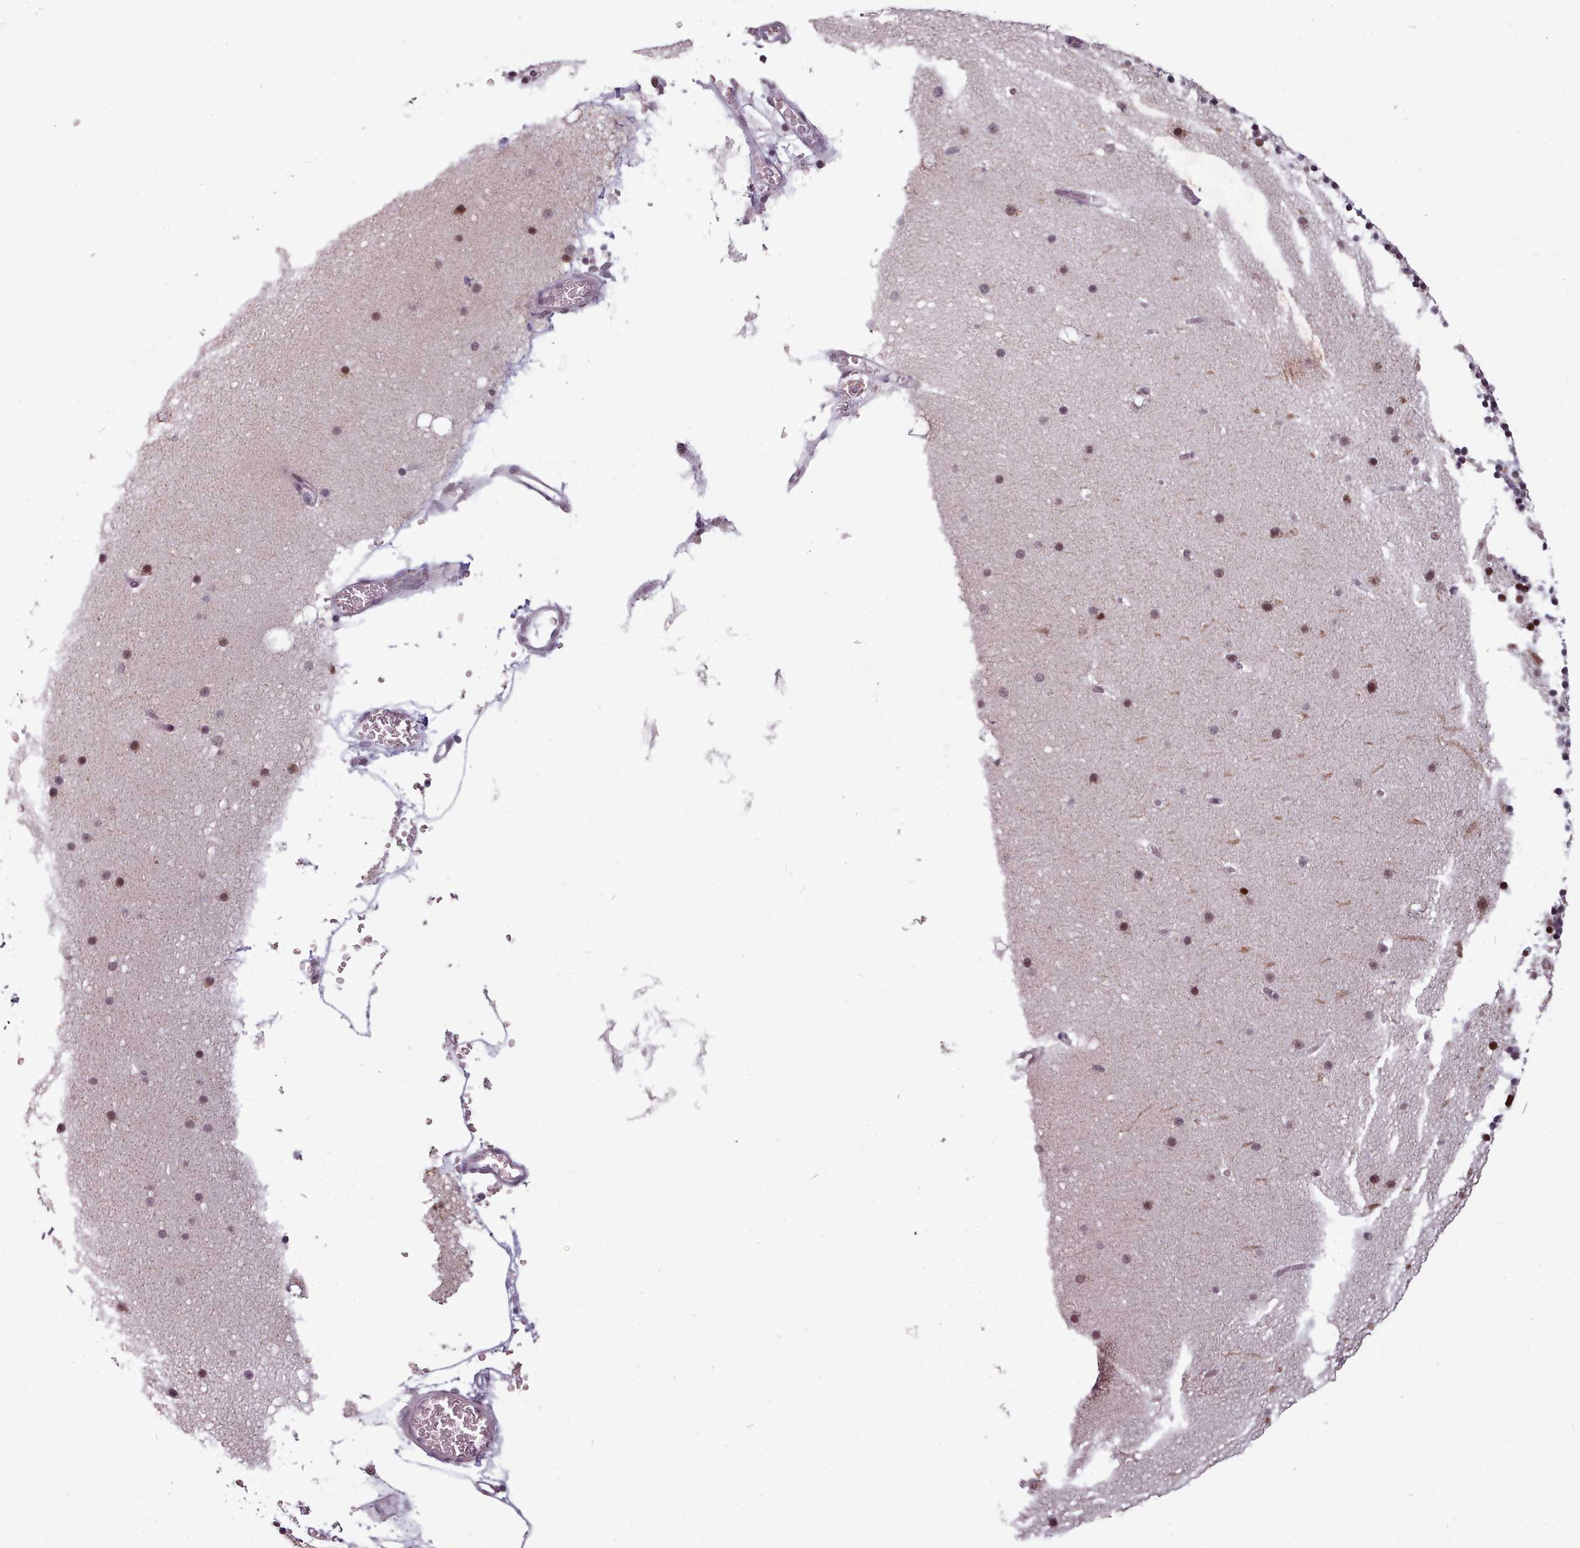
{"staining": {"intensity": "strong", "quantity": ">75%", "location": "nuclear"}, "tissue": "cerebellum", "cell_type": "Cells in granular layer", "image_type": "normal", "snomed": [{"axis": "morphology", "description": "Normal tissue, NOS"}, {"axis": "topography", "description": "Cerebellum"}], "caption": "Brown immunohistochemical staining in unremarkable human cerebellum demonstrates strong nuclear expression in approximately >75% of cells in granular layer.", "gene": "SRSF9", "patient": {"sex": "male", "age": 57}}